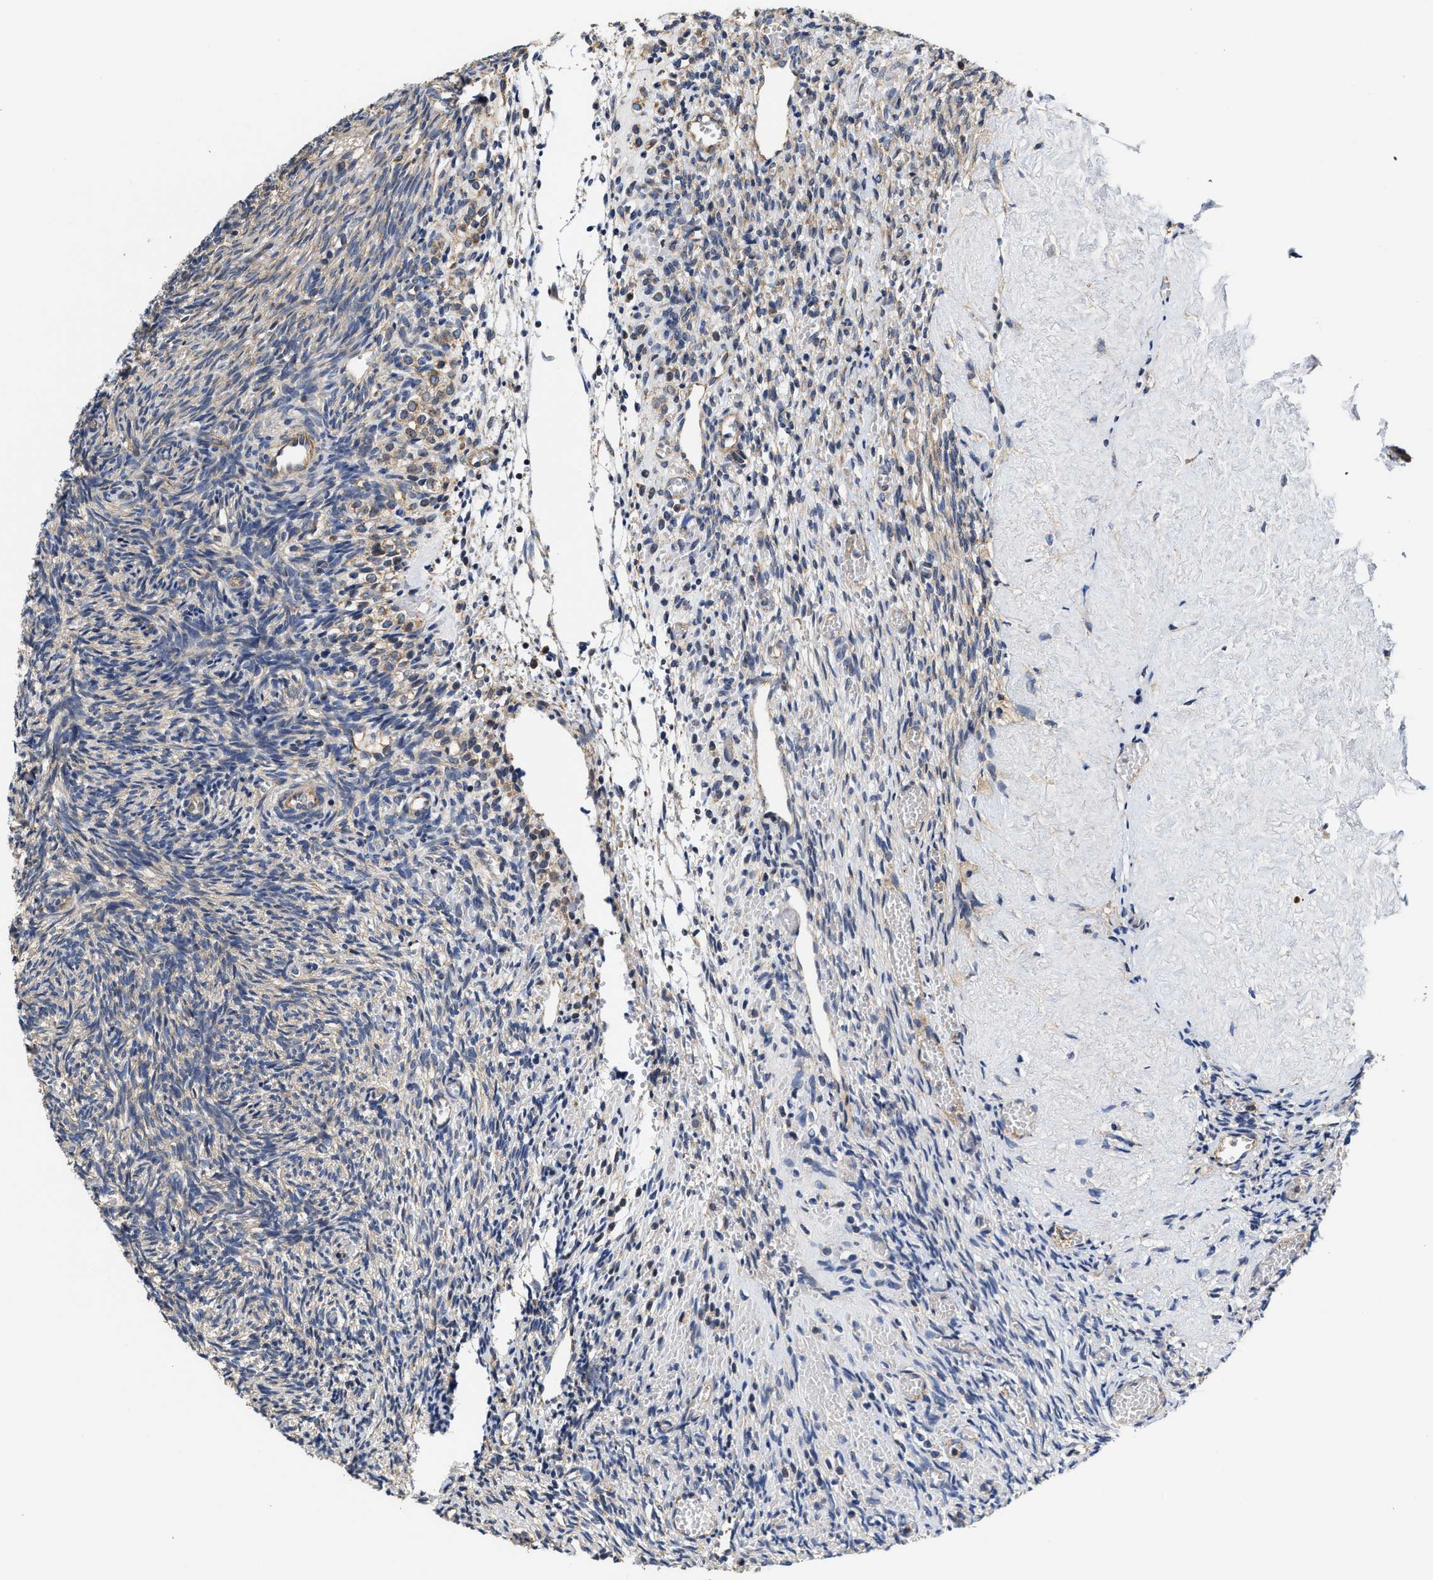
{"staining": {"intensity": "weak", "quantity": "25%-75%", "location": "cytoplasmic/membranous"}, "tissue": "ovary", "cell_type": "Ovarian stroma cells", "image_type": "normal", "snomed": [{"axis": "morphology", "description": "Normal tissue, NOS"}, {"axis": "topography", "description": "Ovary"}], "caption": "Immunohistochemical staining of unremarkable ovary displays low levels of weak cytoplasmic/membranous expression in about 25%-75% of ovarian stroma cells. The staining is performed using DAB (3,3'-diaminobenzidine) brown chromogen to label protein expression. The nuclei are counter-stained blue using hematoxylin.", "gene": "TRAF6", "patient": {"sex": "female", "age": 41}}